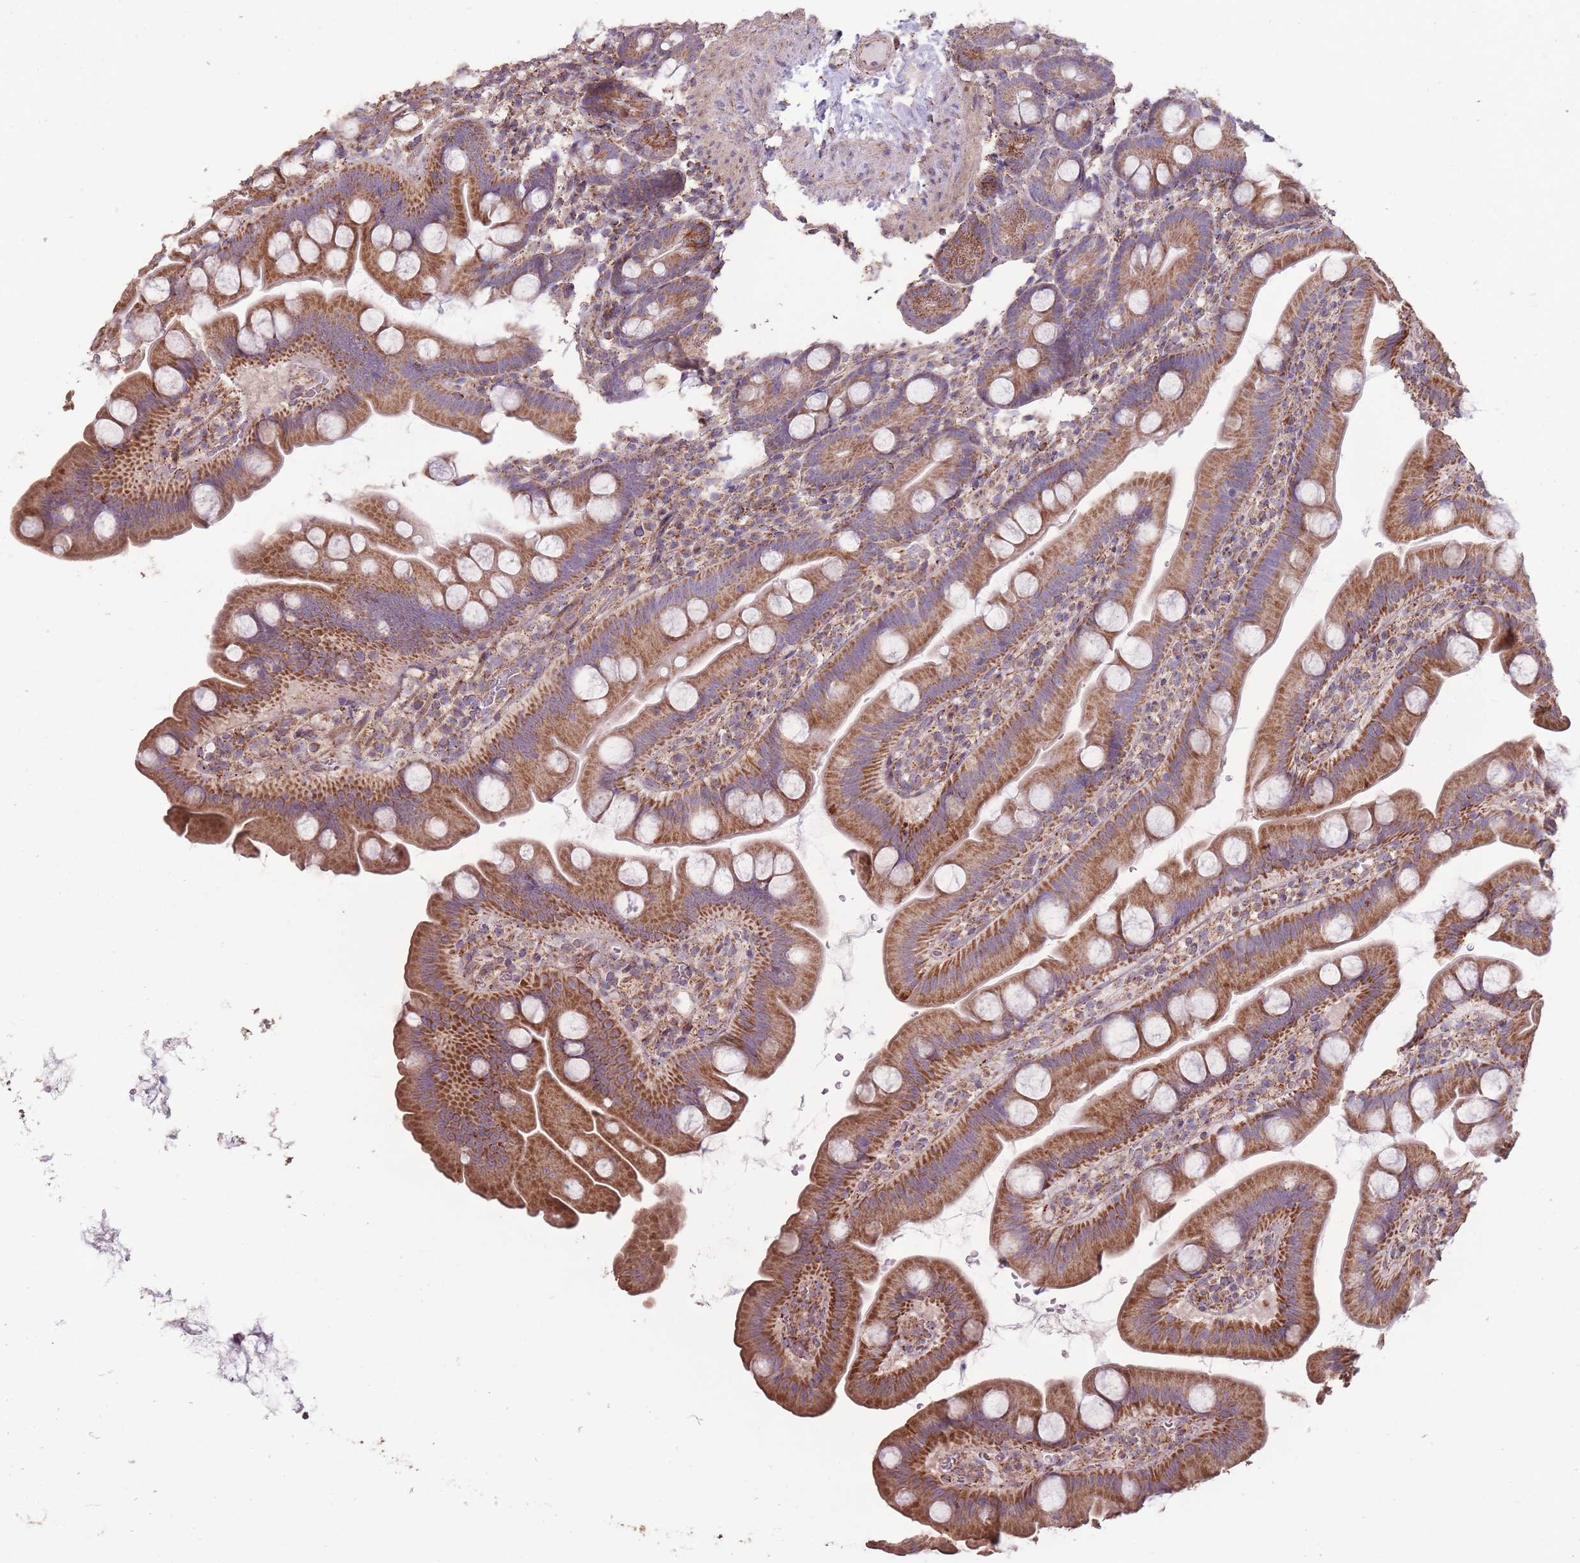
{"staining": {"intensity": "strong", "quantity": ">75%", "location": "cytoplasmic/membranous"}, "tissue": "small intestine", "cell_type": "Glandular cells", "image_type": "normal", "snomed": [{"axis": "morphology", "description": "Normal tissue, NOS"}, {"axis": "topography", "description": "Small intestine"}], "caption": "Strong cytoplasmic/membranous positivity is present in about >75% of glandular cells in unremarkable small intestine.", "gene": "CNOT8", "patient": {"sex": "female", "age": 68}}